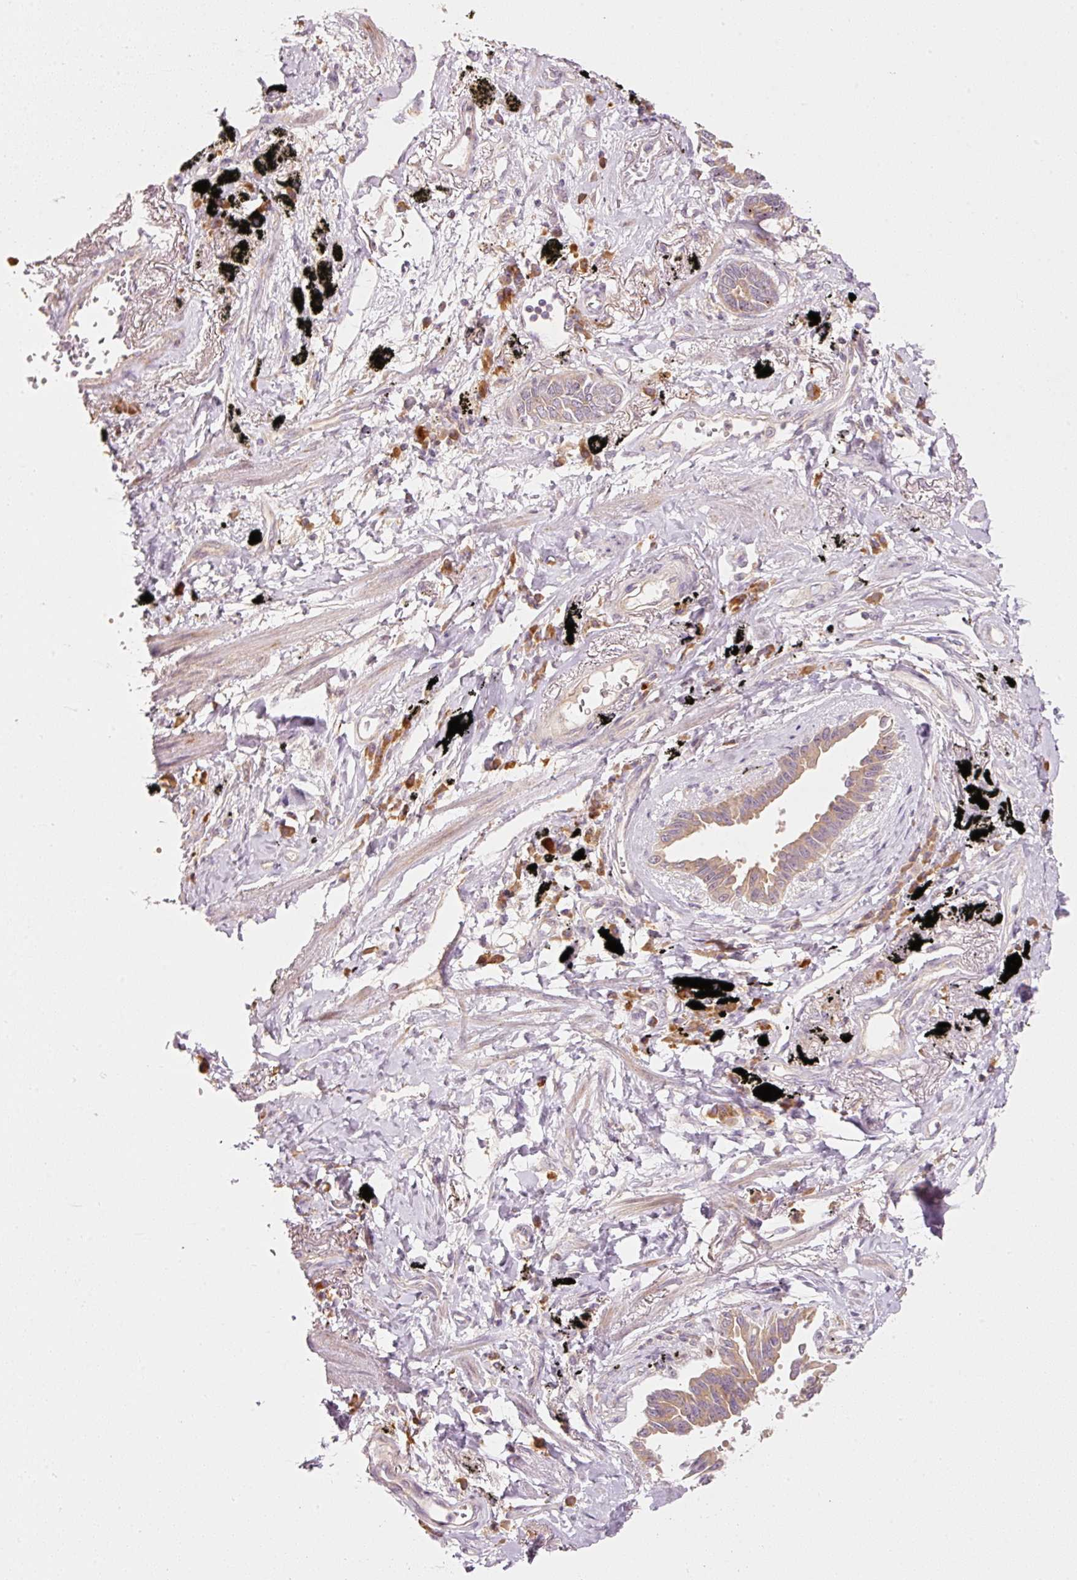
{"staining": {"intensity": "weak", "quantity": ">75%", "location": "cytoplasmic/membranous"}, "tissue": "lung cancer", "cell_type": "Tumor cells", "image_type": "cancer", "snomed": [{"axis": "morphology", "description": "Adenocarcinoma, NOS"}, {"axis": "topography", "description": "Lung"}], "caption": "Protein staining of lung cancer (adenocarcinoma) tissue displays weak cytoplasmic/membranous staining in about >75% of tumor cells.", "gene": "MAP10", "patient": {"sex": "male", "age": 67}}